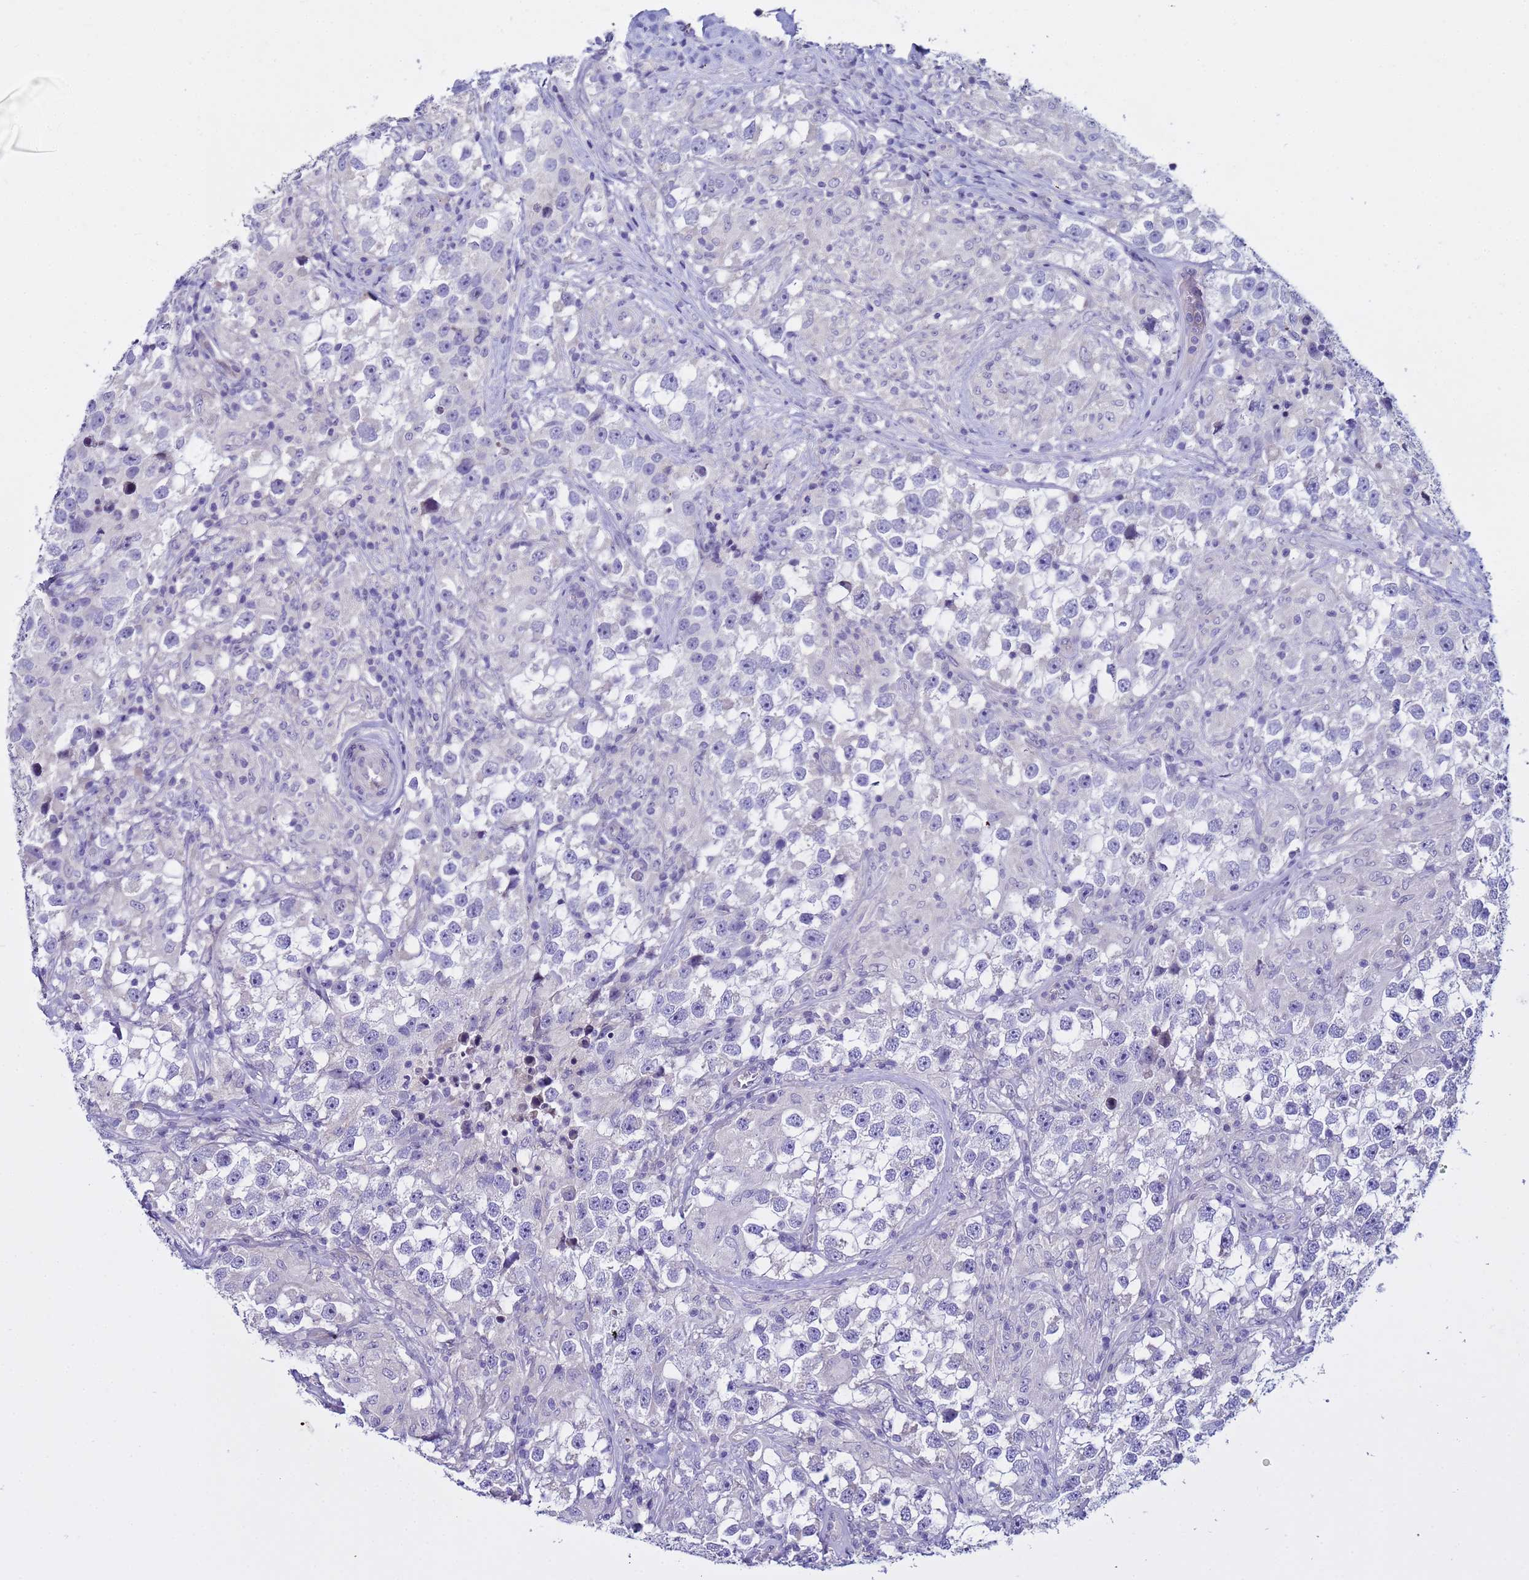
{"staining": {"intensity": "negative", "quantity": "none", "location": "none"}, "tissue": "testis cancer", "cell_type": "Tumor cells", "image_type": "cancer", "snomed": [{"axis": "morphology", "description": "Seminoma, NOS"}, {"axis": "topography", "description": "Testis"}], "caption": "Histopathology image shows no significant protein positivity in tumor cells of seminoma (testis).", "gene": "IGSF11", "patient": {"sex": "male", "age": 46}}